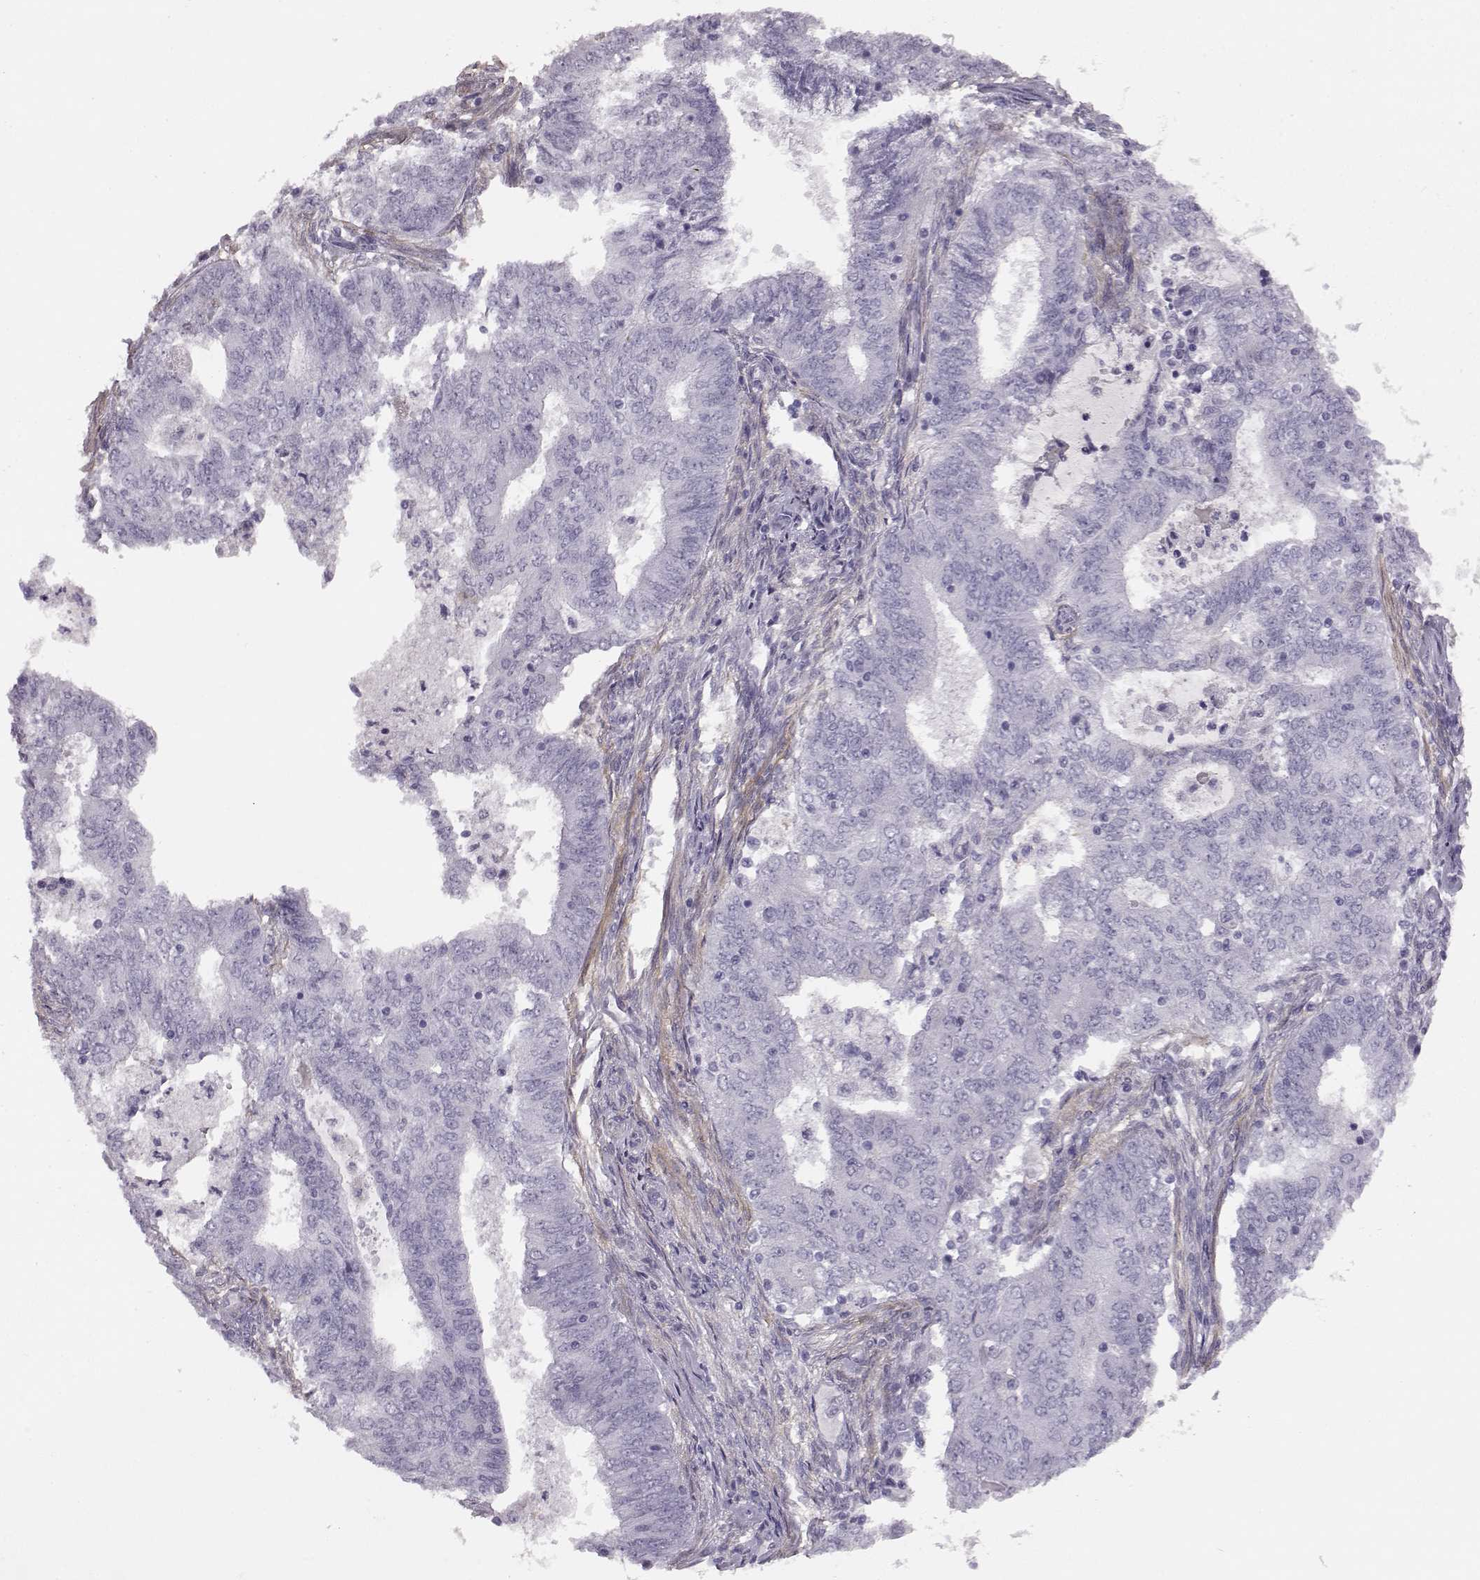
{"staining": {"intensity": "negative", "quantity": "none", "location": "none"}, "tissue": "endometrial cancer", "cell_type": "Tumor cells", "image_type": "cancer", "snomed": [{"axis": "morphology", "description": "Adenocarcinoma, NOS"}, {"axis": "topography", "description": "Endometrium"}], "caption": "Protein analysis of endometrial cancer shows no significant staining in tumor cells.", "gene": "TRIM69", "patient": {"sex": "female", "age": 62}}